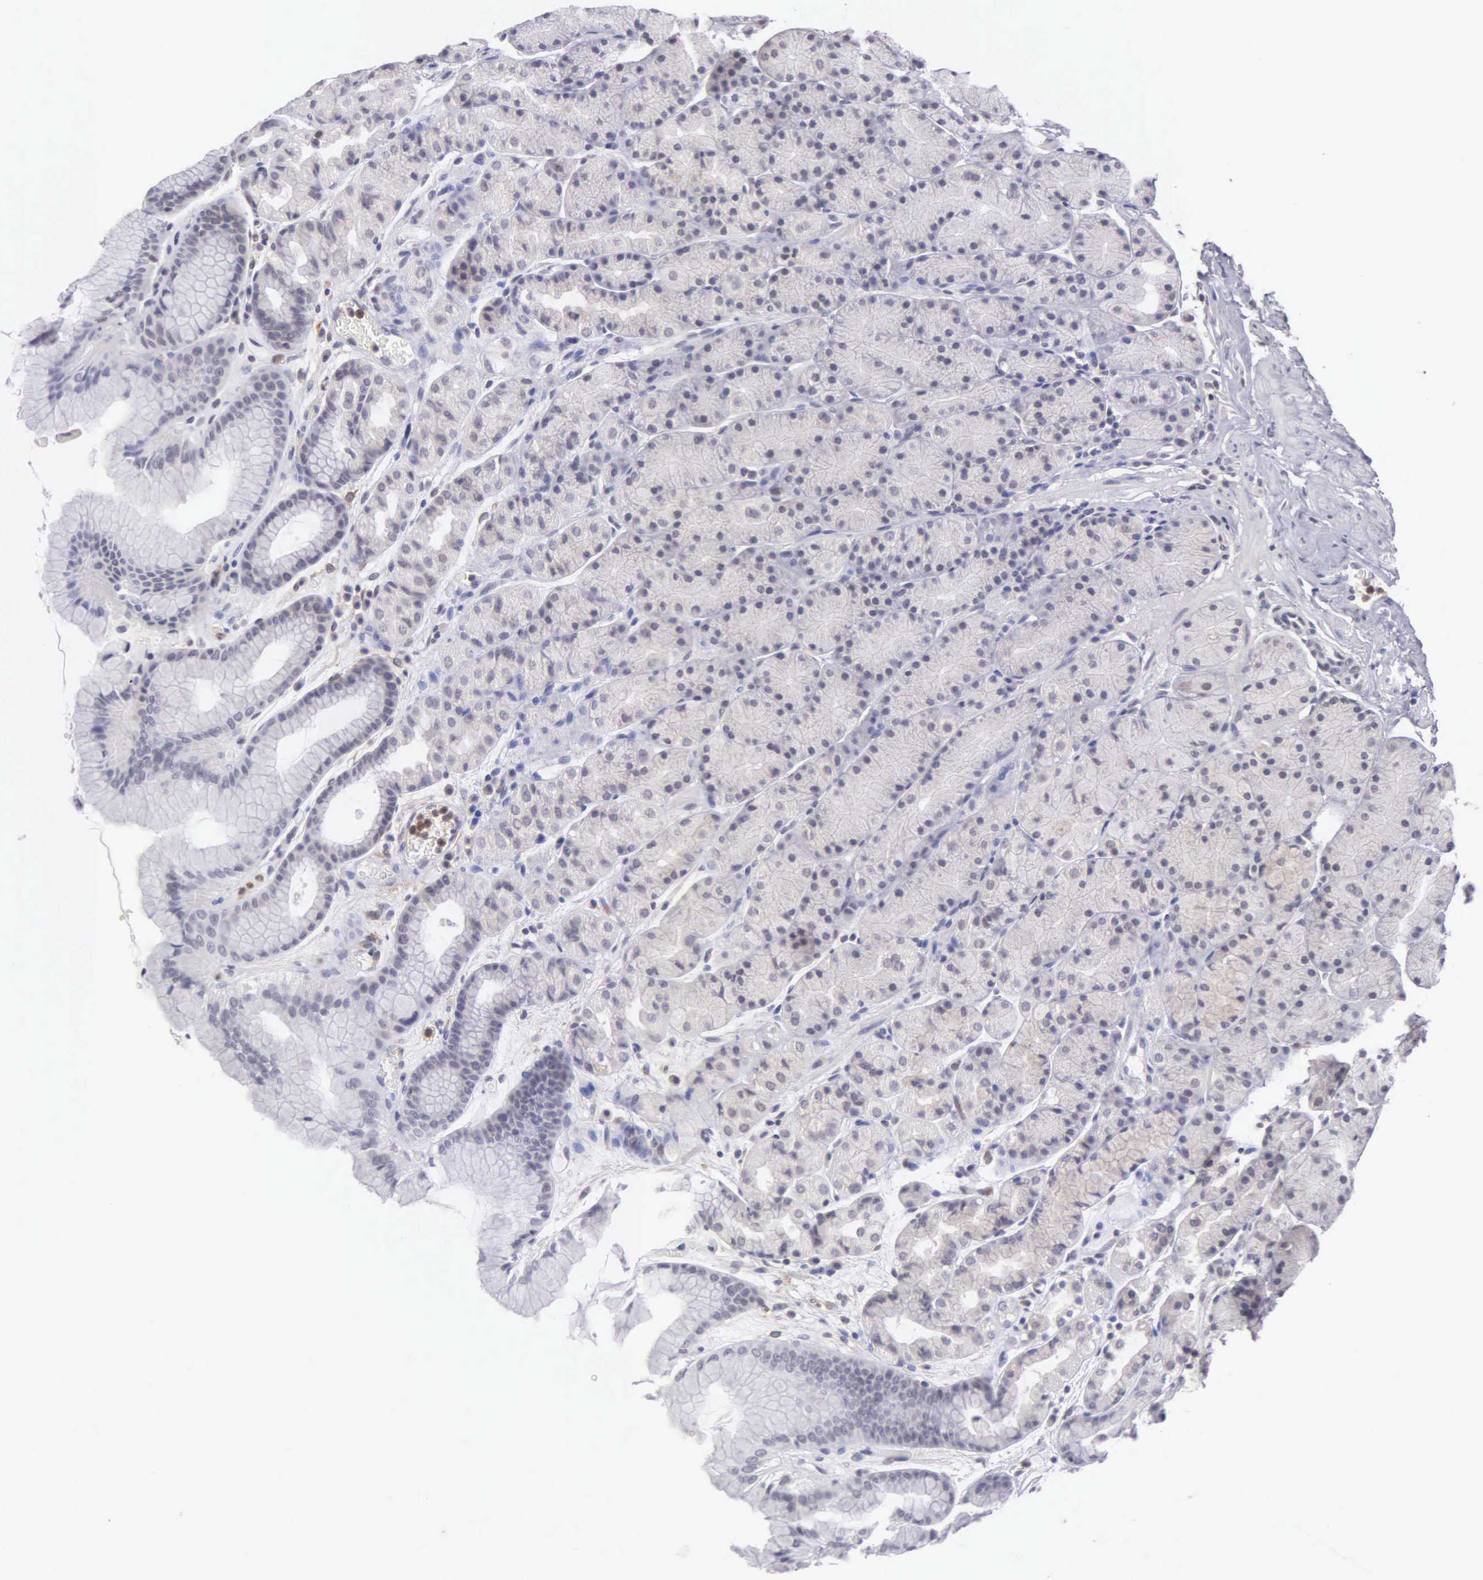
{"staining": {"intensity": "weak", "quantity": ">75%", "location": "cytoplasmic/membranous"}, "tissue": "stomach", "cell_type": "Glandular cells", "image_type": "normal", "snomed": [{"axis": "morphology", "description": "Normal tissue, NOS"}, {"axis": "topography", "description": "Stomach, upper"}], "caption": "Immunohistochemistry (DAB) staining of benign human stomach shows weak cytoplasmic/membranous protein staining in about >75% of glandular cells.", "gene": "BRD1", "patient": {"sex": "male", "age": 72}}